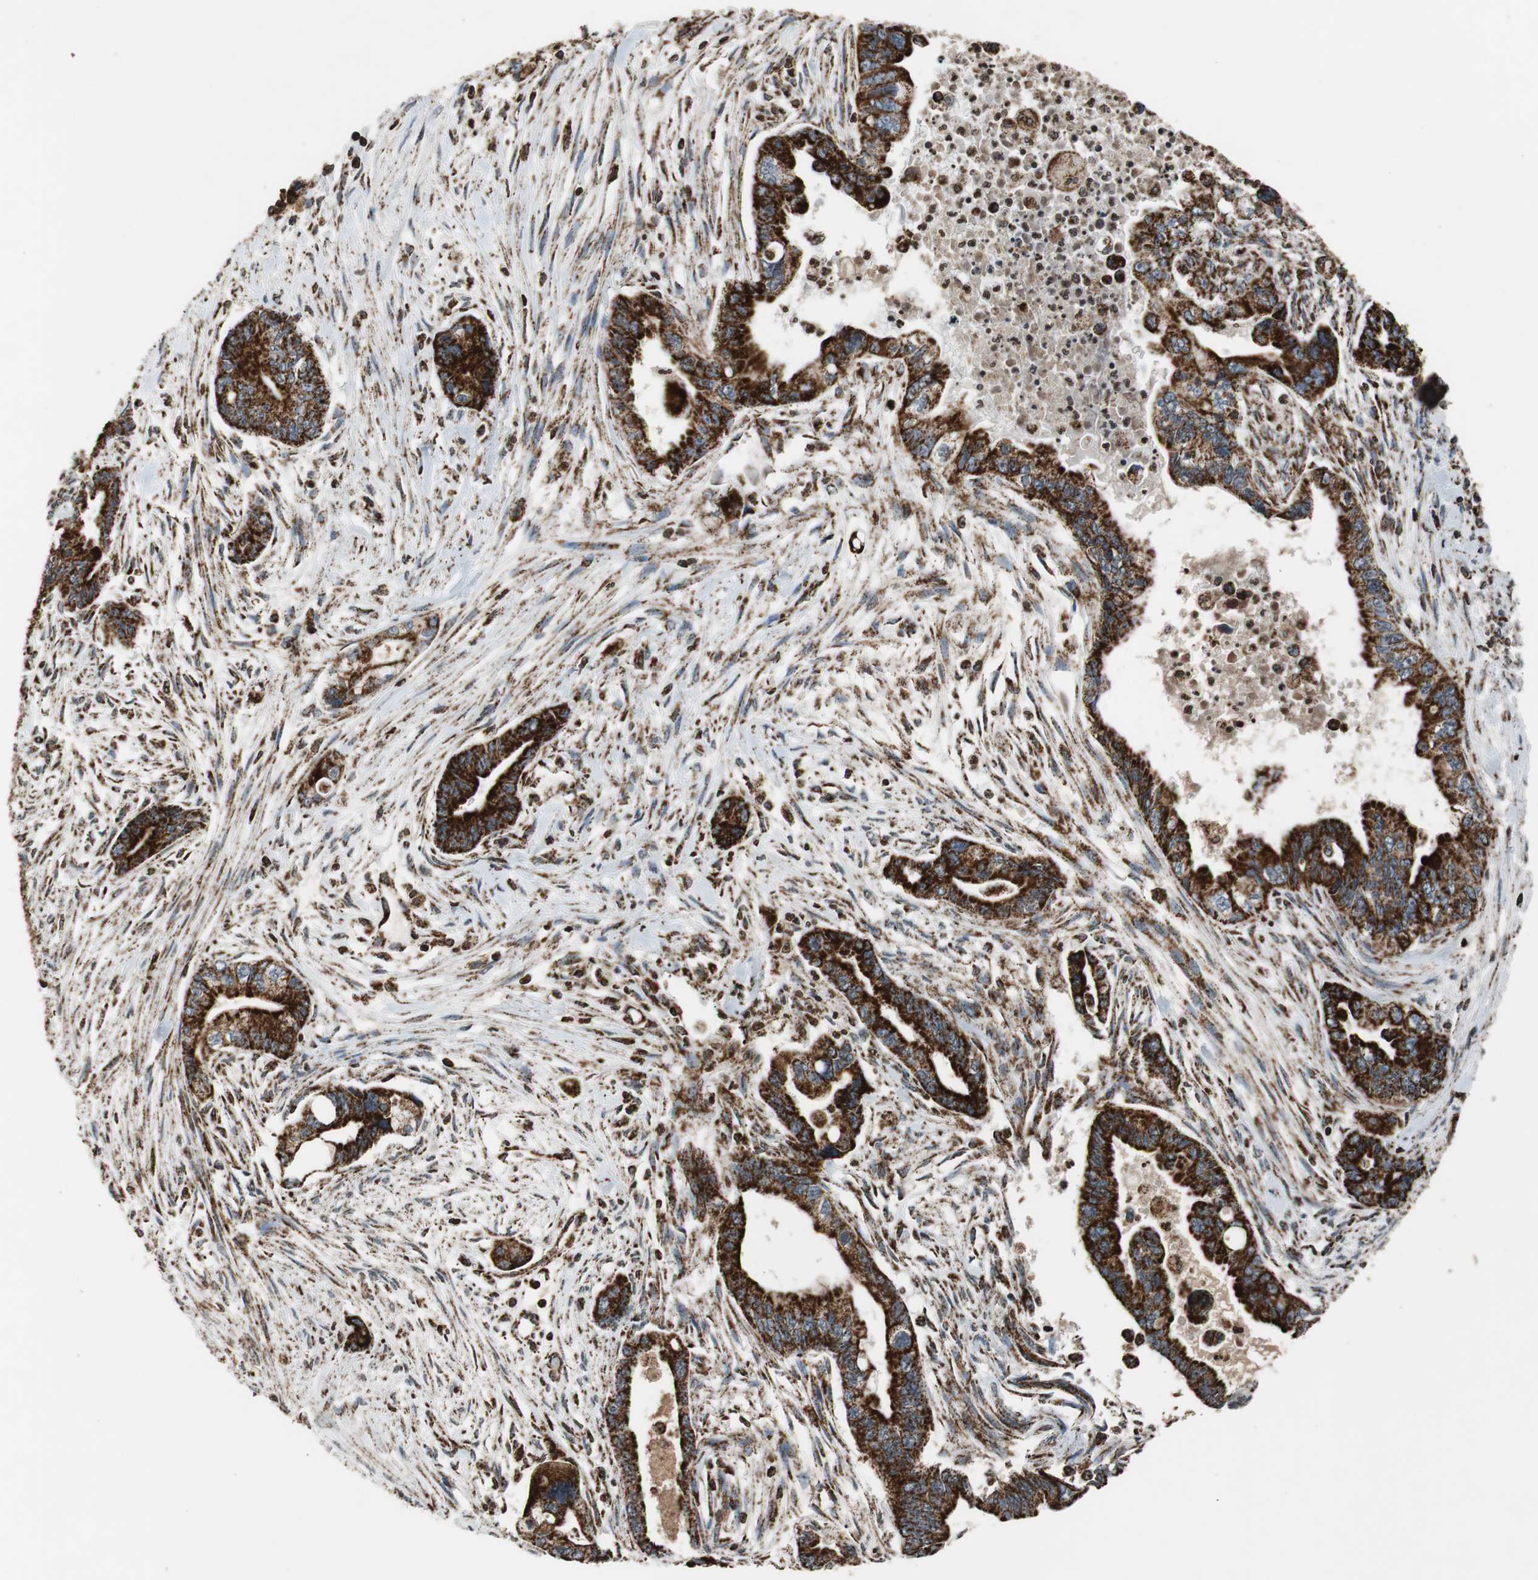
{"staining": {"intensity": "strong", "quantity": ">75%", "location": "cytoplasmic/membranous"}, "tissue": "pancreatic cancer", "cell_type": "Tumor cells", "image_type": "cancer", "snomed": [{"axis": "morphology", "description": "Adenocarcinoma, NOS"}, {"axis": "topography", "description": "Pancreas"}], "caption": "Tumor cells reveal strong cytoplasmic/membranous staining in approximately >75% of cells in adenocarcinoma (pancreatic).", "gene": "HSPA9", "patient": {"sex": "male", "age": 70}}